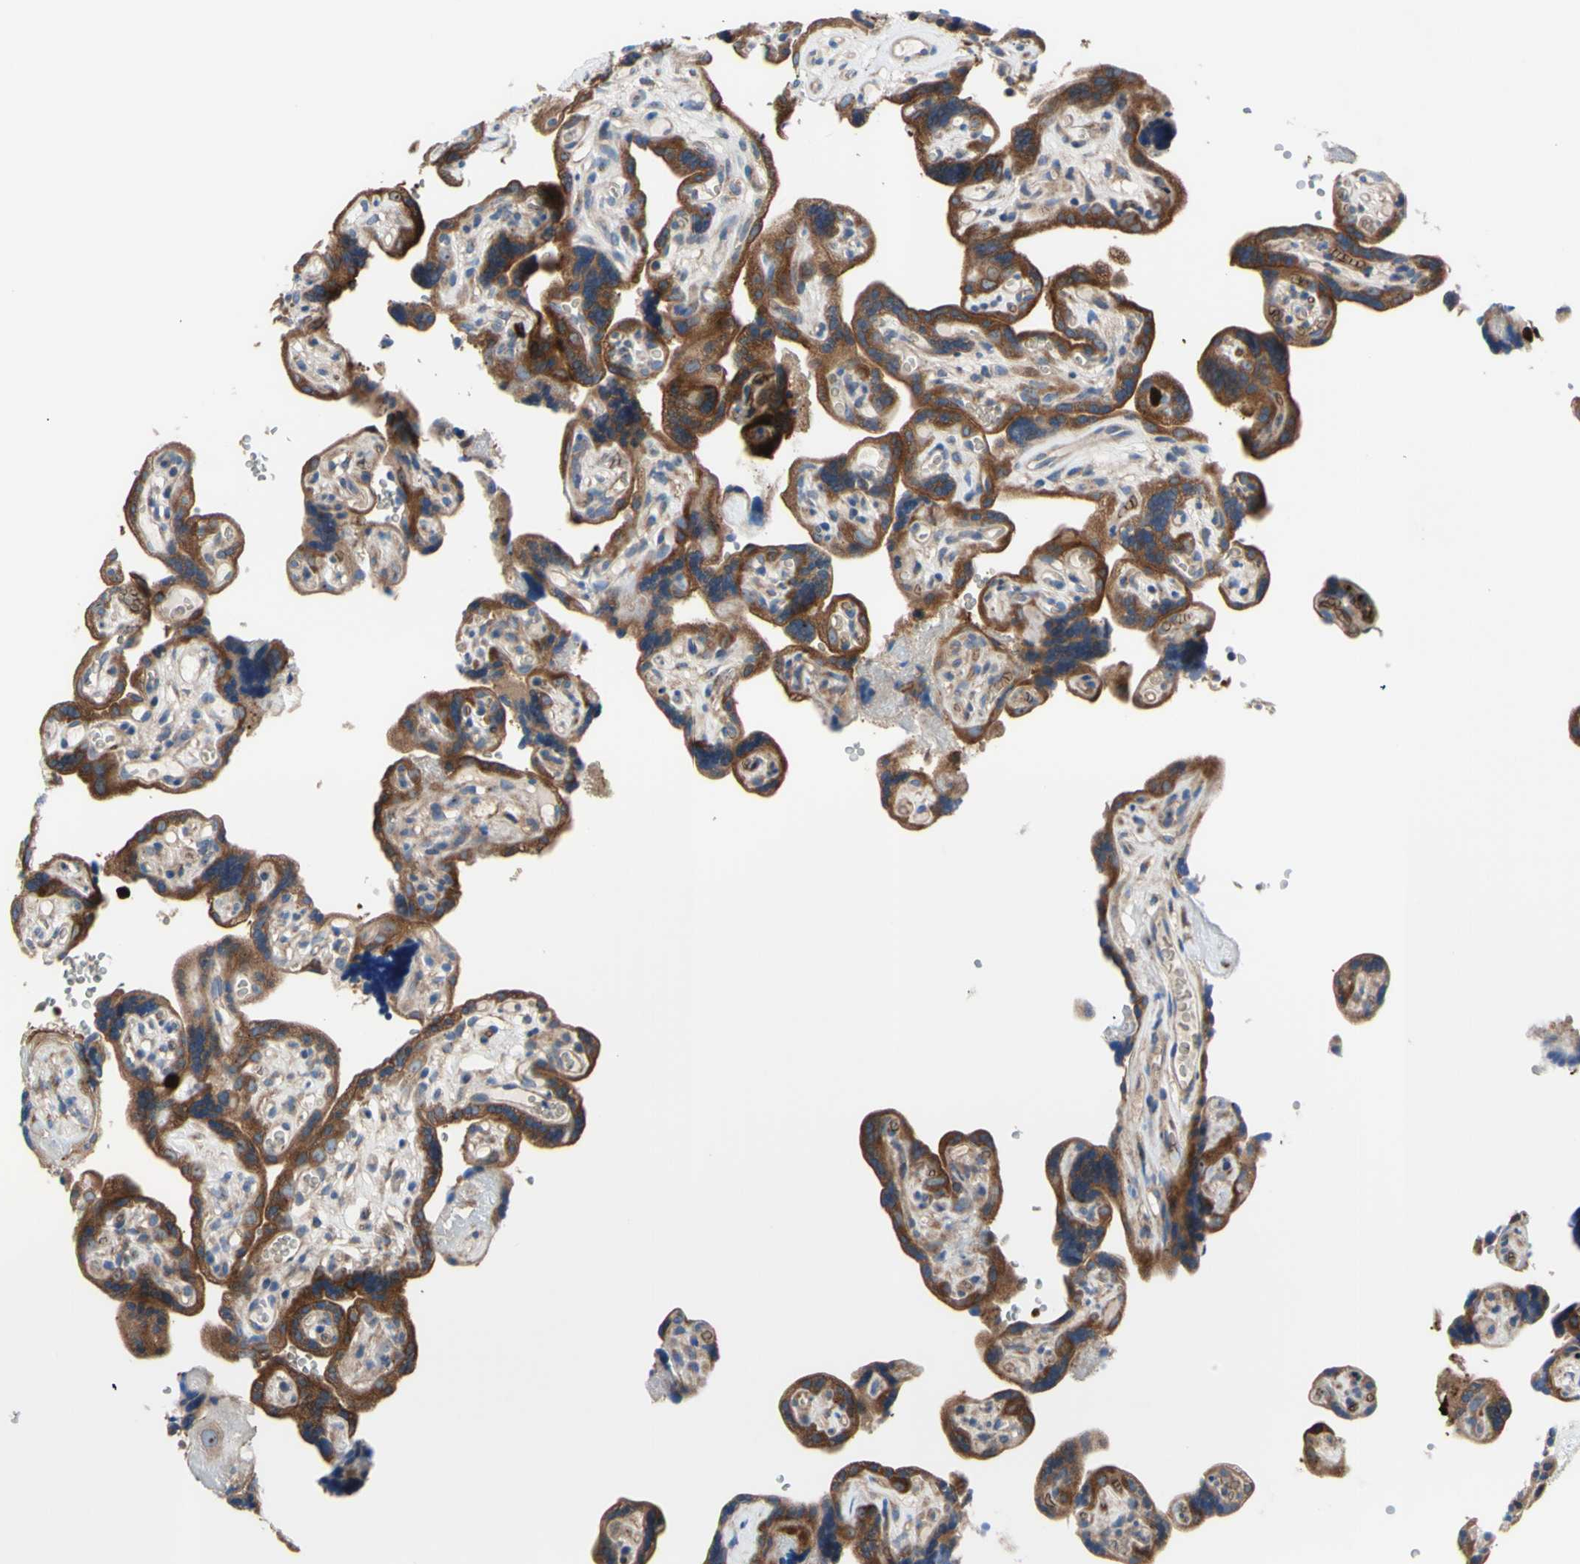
{"staining": {"intensity": "moderate", "quantity": ">75%", "location": "cytoplasmic/membranous,nuclear"}, "tissue": "placenta", "cell_type": "Decidual cells", "image_type": "normal", "snomed": [{"axis": "morphology", "description": "Normal tissue, NOS"}, {"axis": "topography", "description": "Placenta"}], "caption": "Immunohistochemistry (IHC) photomicrograph of normal human placenta stained for a protein (brown), which reveals medium levels of moderate cytoplasmic/membranous,nuclear staining in about >75% of decidual cells.", "gene": "USP9X", "patient": {"sex": "female", "age": 30}}